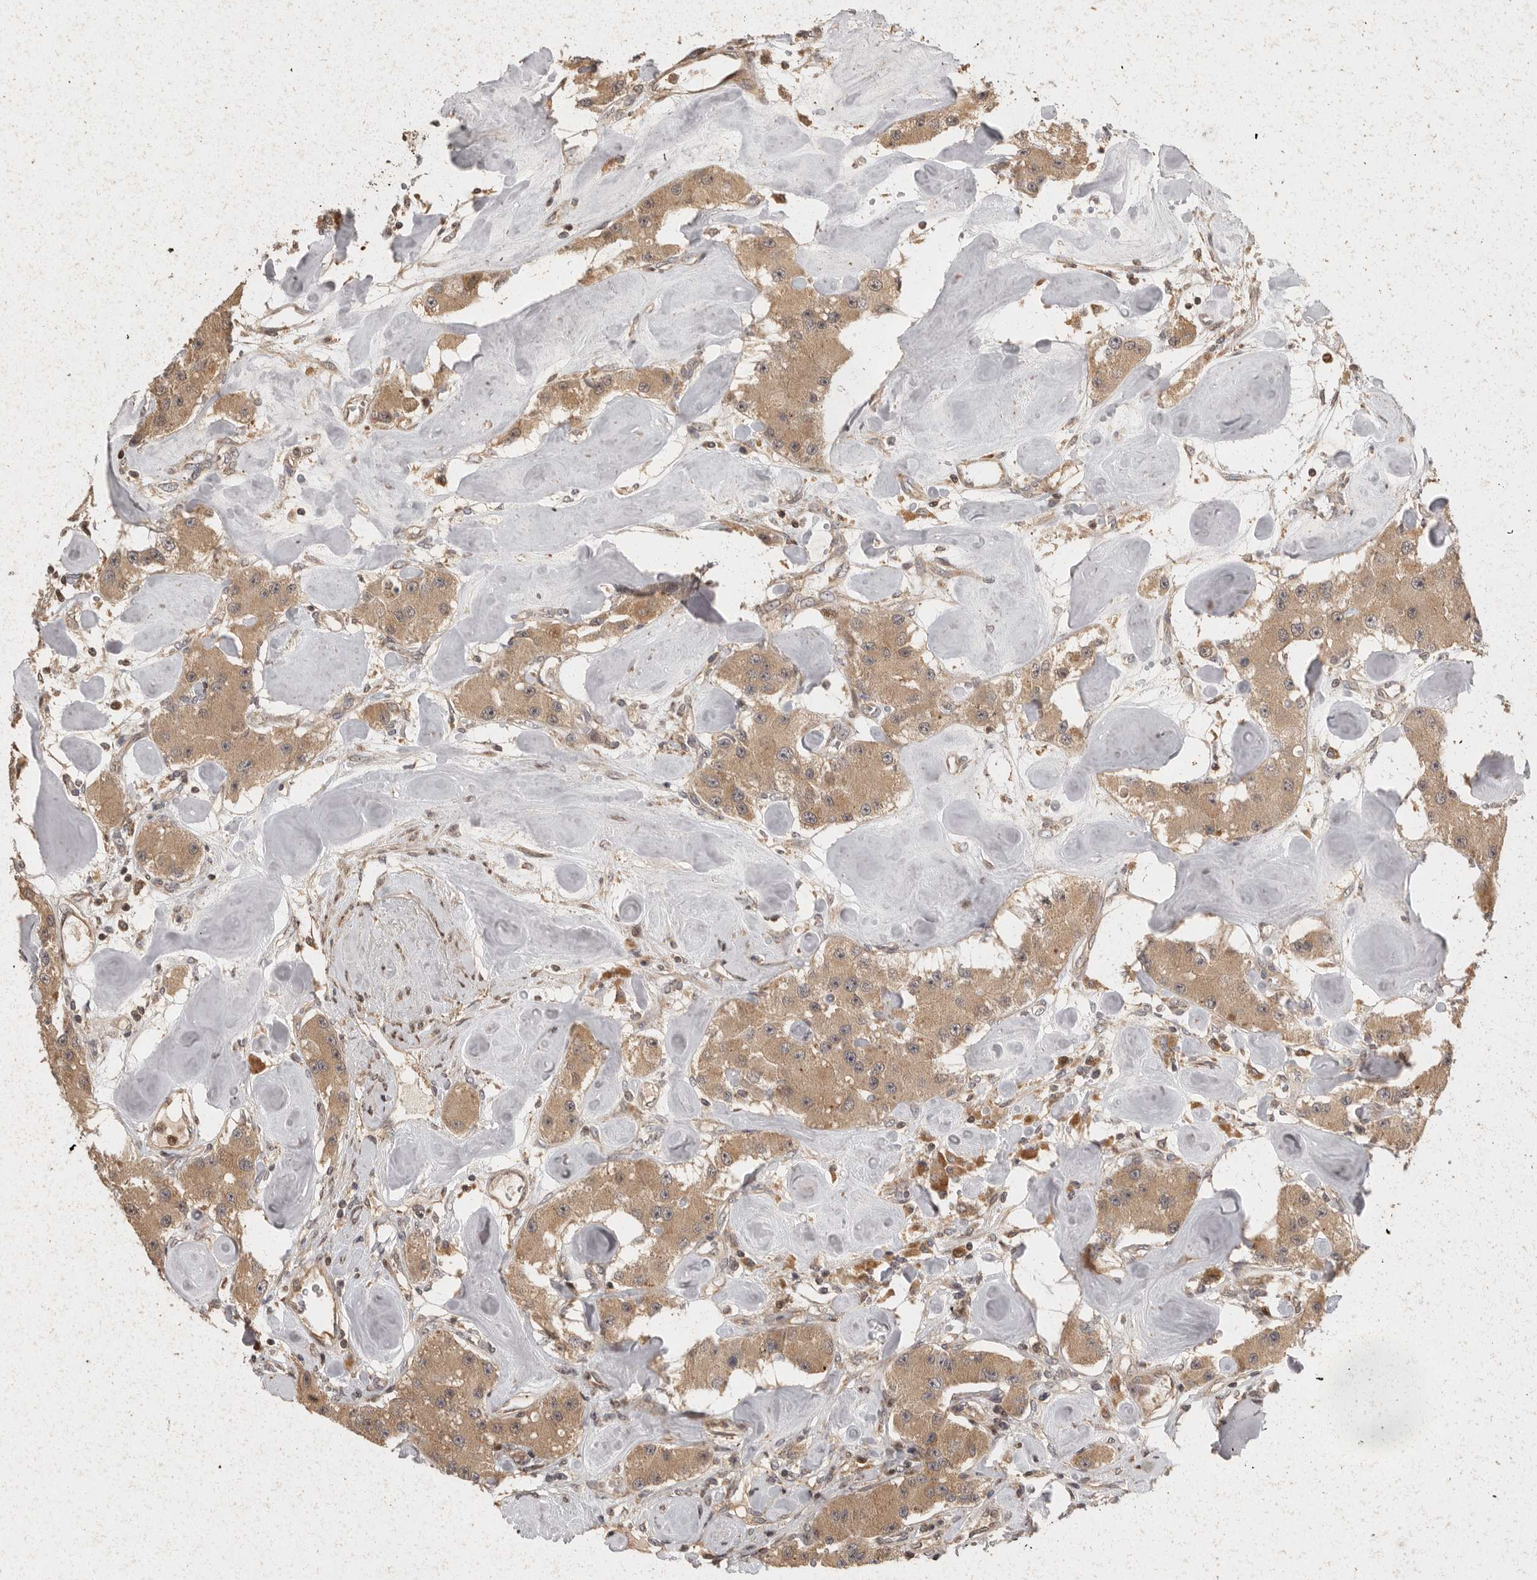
{"staining": {"intensity": "moderate", "quantity": ">75%", "location": "cytoplasmic/membranous"}, "tissue": "carcinoid", "cell_type": "Tumor cells", "image_type": "cancer", "snomed": [{"axis": "morphology", "description": "Carcinoid, malignant, NOS"}, {"axis": "topography", "description": "Pancreas"}], "caption": "Protein expression analysis of carcinoid (malignant) displays moderate cytoplasmic/membranous positivity in approximately >75% of tumor cells.", "gene": "SWT1", "patient": {"sex": "male", "age": 41}}